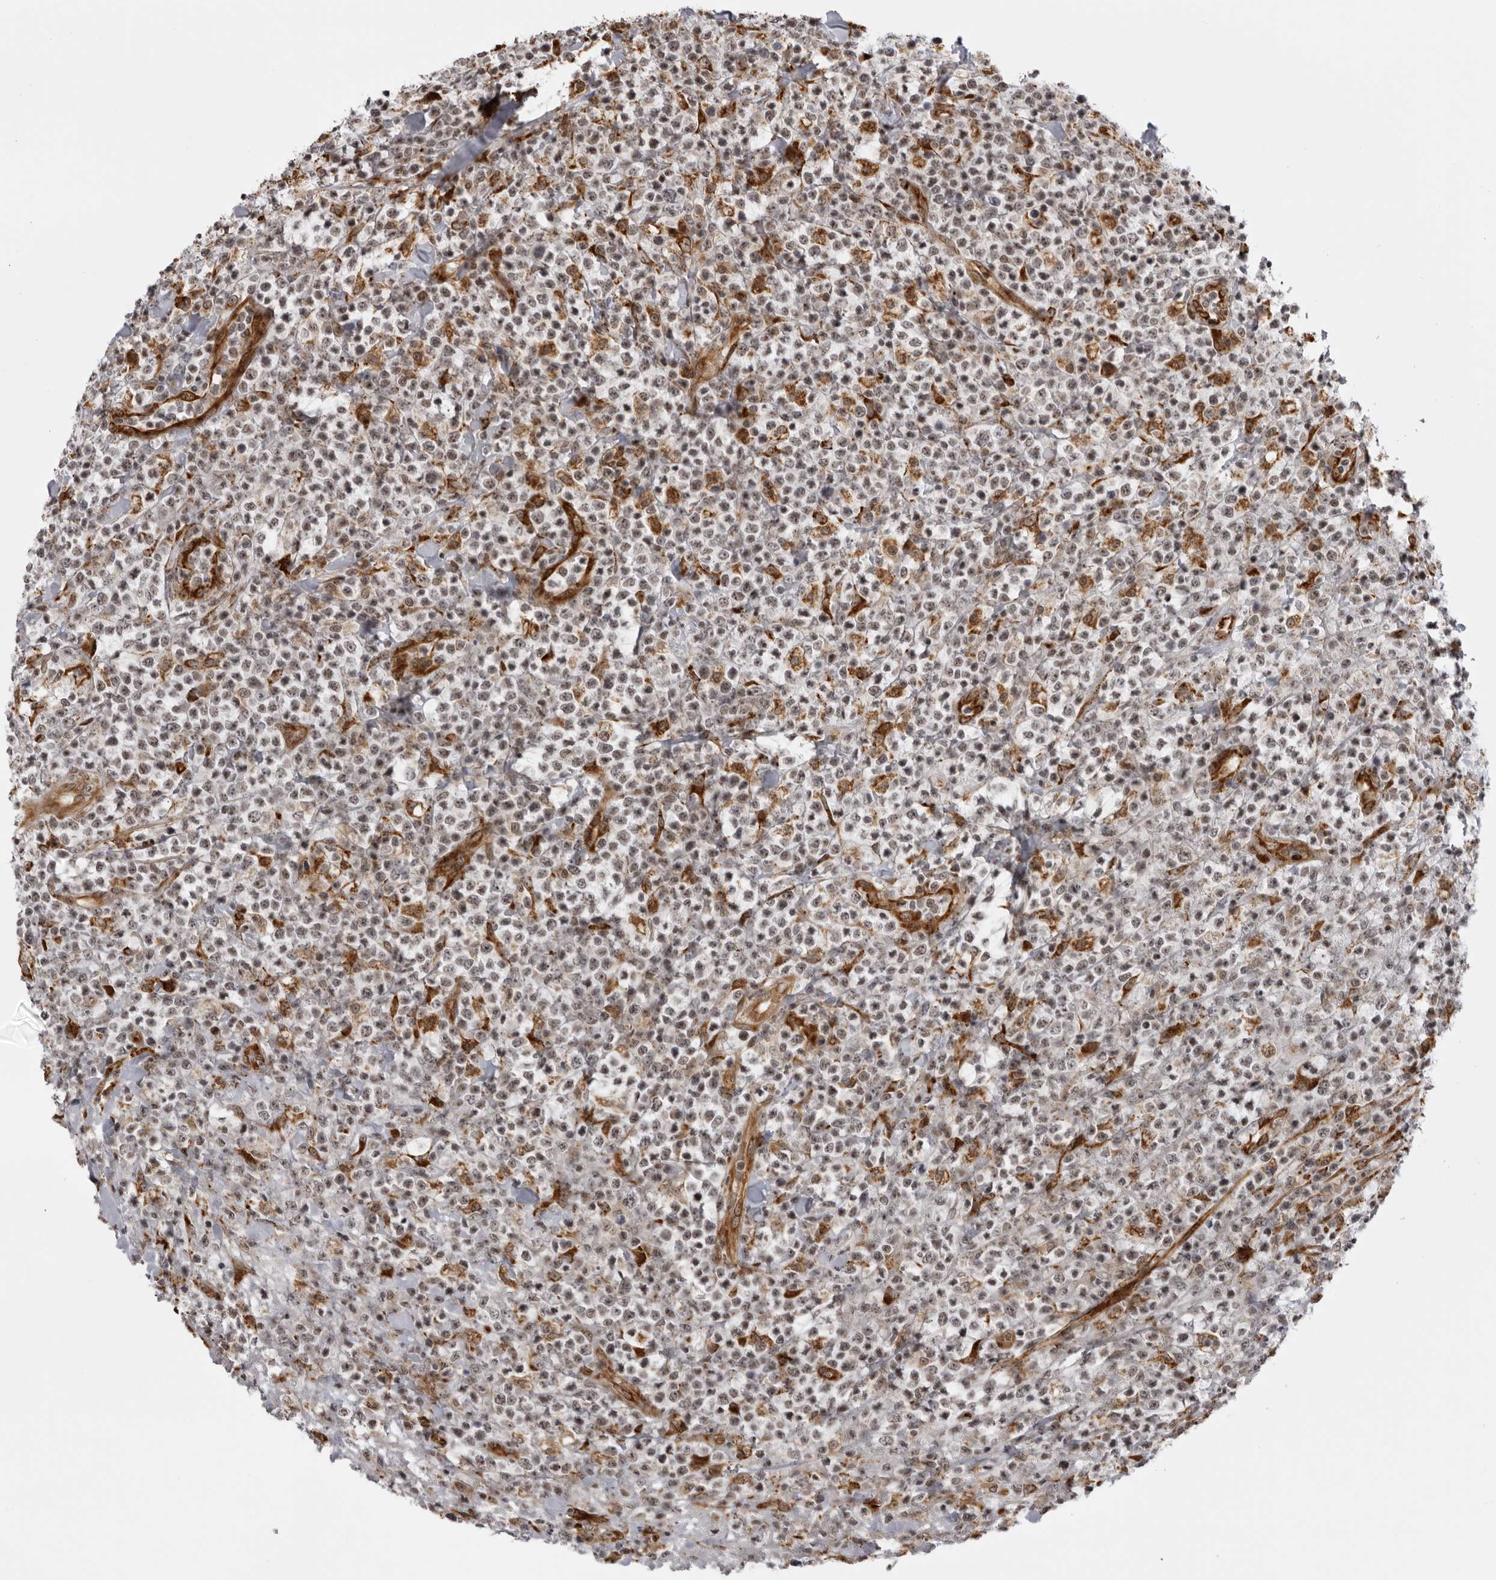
{"staining": {"intensity": "weak", "quantity": "<25%", "location": "cytoplasmic/membranous"}, "tissue": "lymphoma", "cell_type": "Tumor cells", "image_type": "cancer", "snomed": [{"axis": "morphology", "description": "Malignant lymphoma, non-Hodgkin's type, High grade"}, {"axis": "topography", "description": "Colon"}], "caption": "Malignant lymphoma, non-Hodgkin's type (high-grade) stained for a protein using immunohistochemistry (IHC) reveals no positivity tumor cells.", "gene": "DNAH14", "patient": {"sex": "female", "age": 53}}